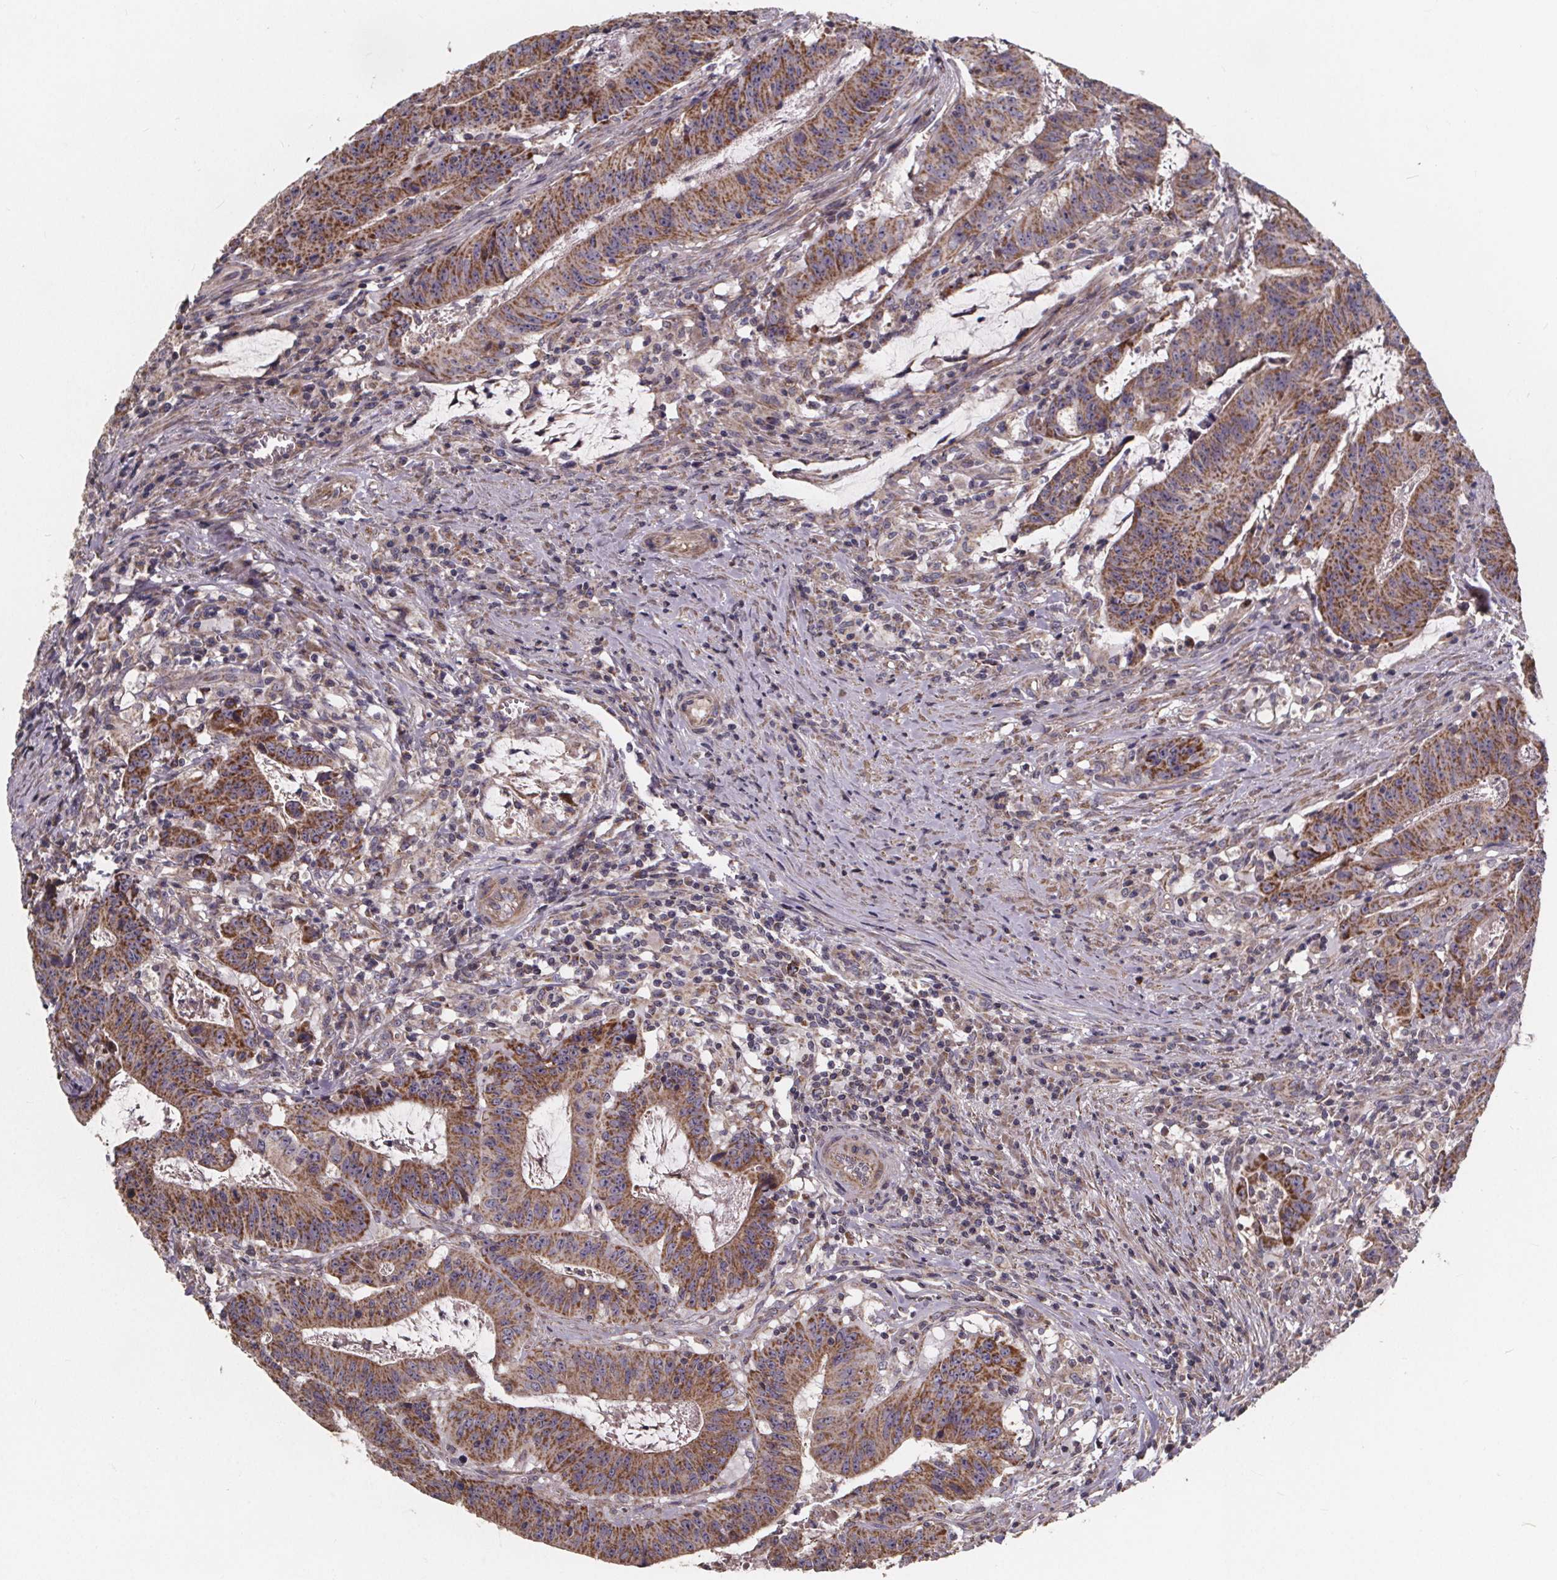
{"staining": {"intensity": "moderate", "quantity": ">75%", "location": "cytoplasmic/membranous,nuclear"}, "tissue": "colorectal cancer", "cell_type": "Tumor cells", "image_type": "cancer", "snomed": [{"axis": "morphology", "description": "Adenocarcinoma, NOS"}, {"axis": "topography", "description": "Colon"}], "caption": "Protein expression analysis of human colorectal cancer (adenocarcinoma) reveals moderate cytoplasmic/membranous and nuclear expression in approximately >75% of tumor cells.", "gene": "YME1L1", "patient": {"sex": "male", "age": 33}}